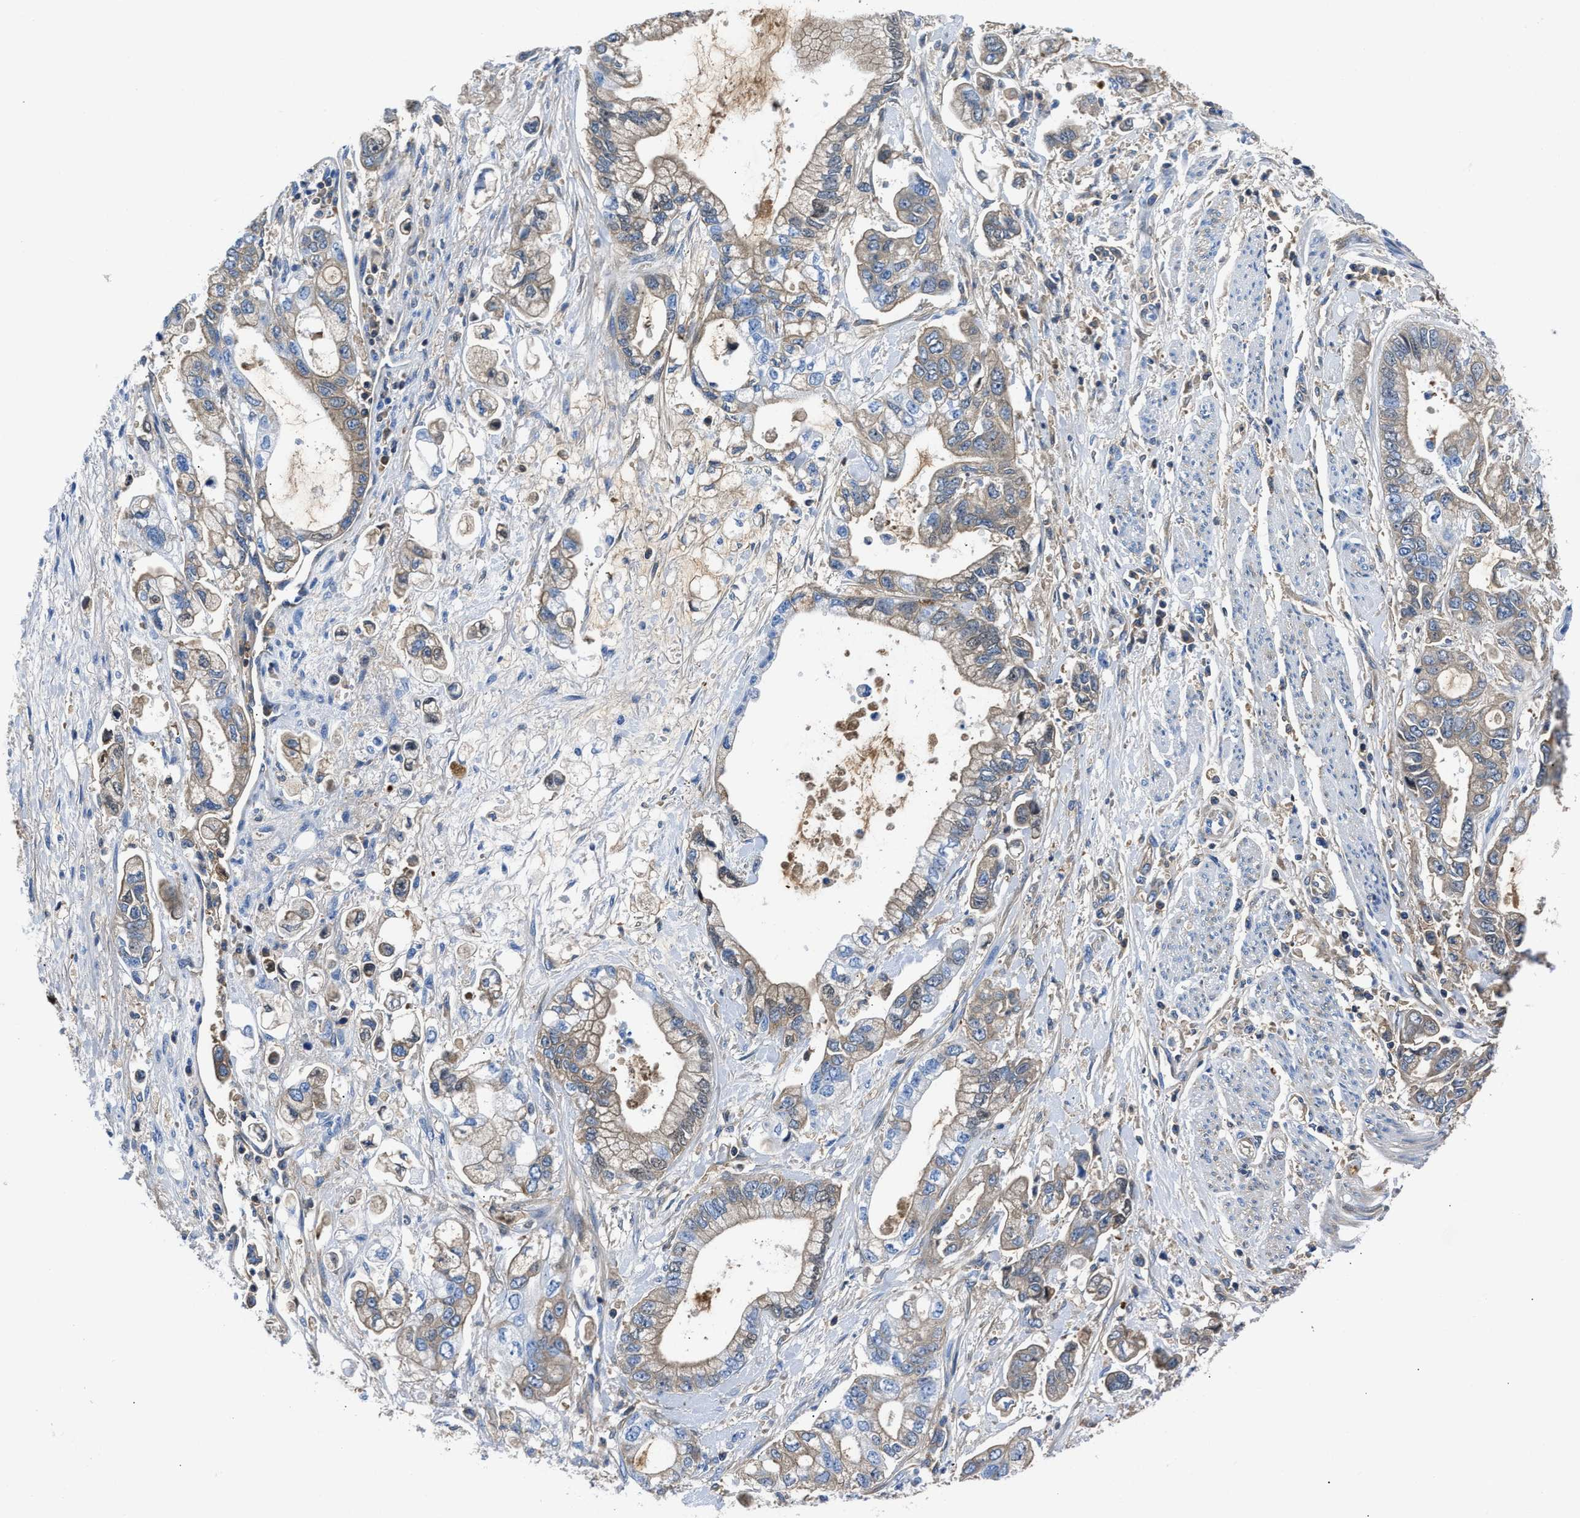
{"staining": {"intensity": "weak", "quantity": ">75%", "location": "cytoplasmic/membranous"}, "tissue": "stomach cancer", "cell_type": "Tumor cells", "image_type": "cancer", "snomed": [{"axis": "morphology", "description": "Normal tissue, NOS"}, {"axis": "morphology", "description": "Adenocarcinoma, NOS"}, {"axis": "topography", "description": "Stomach"}], "caption": "Adenocarcinoma (stomach) was stained to show a protein in brown. There is low levels of weak cytoplasmic/membranous positivity in approximately >75% of tumor cells.", "gene": "GC", "patient": {"sex": "male", "age": 62}}